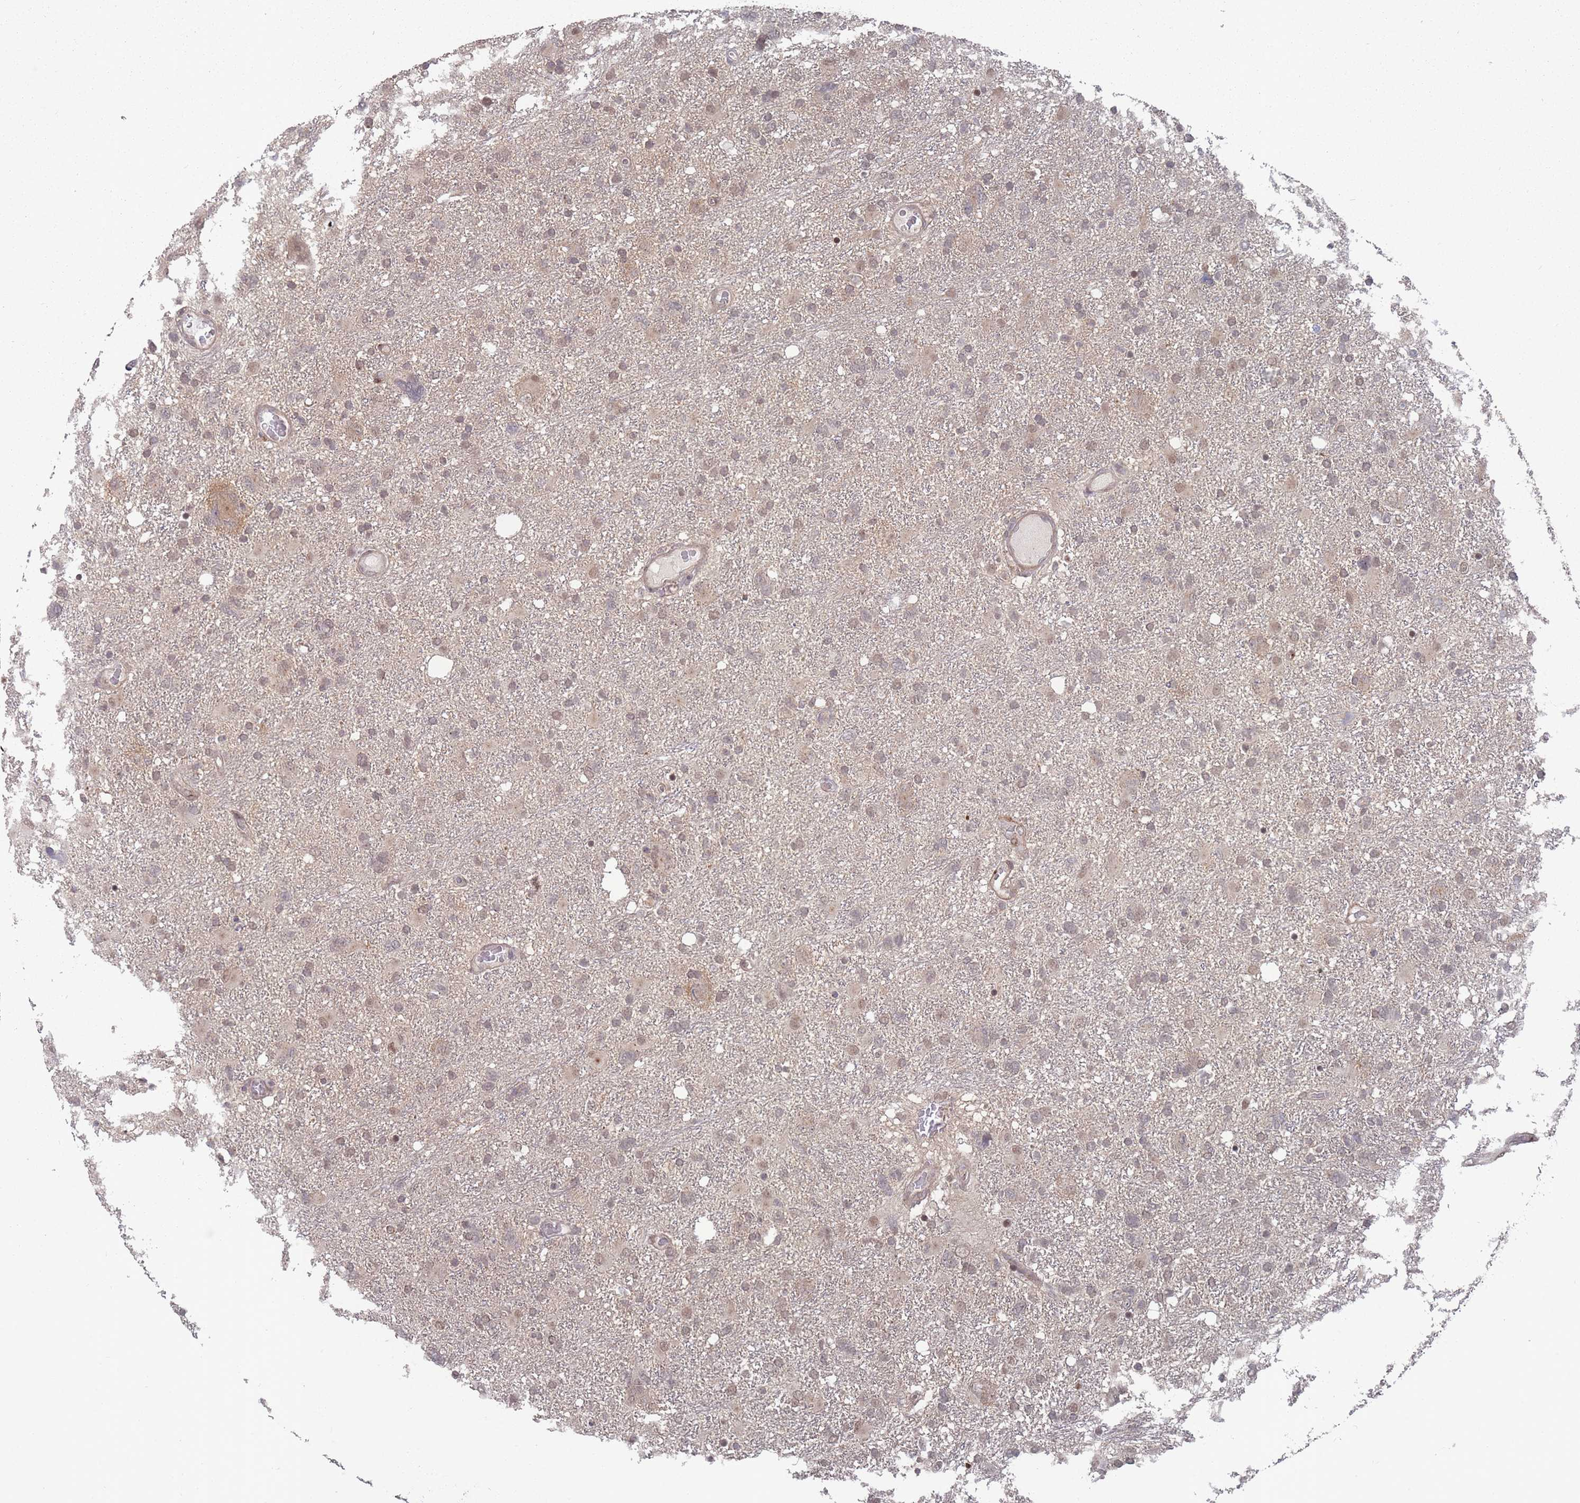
{"staining": {"intensity": "weak", "quantity": "<25%", "location": "cytoplasmic/membranous,nuclear"}, "tissue": "glioma", "cell_type": "Tumor cells", "image_type": "cancer", "snomed": [{"axis": "morphology", "description": "Glioma, malignant, High grade"}, {"axis": "topography", "description": "Brain"}], "caption": "IHC photomicrograph of neoplastic tissue: human glioma stained with DAB exhibits no significant protein staining in tumor cells. The staining was performed using DAB to visualize the protein expression in brown, while the nuclei were stained in blue with hematoxylin (Magnification: 20x).", "gene": "CNTRL", "patient": {"sex": "male", "age": 61}}